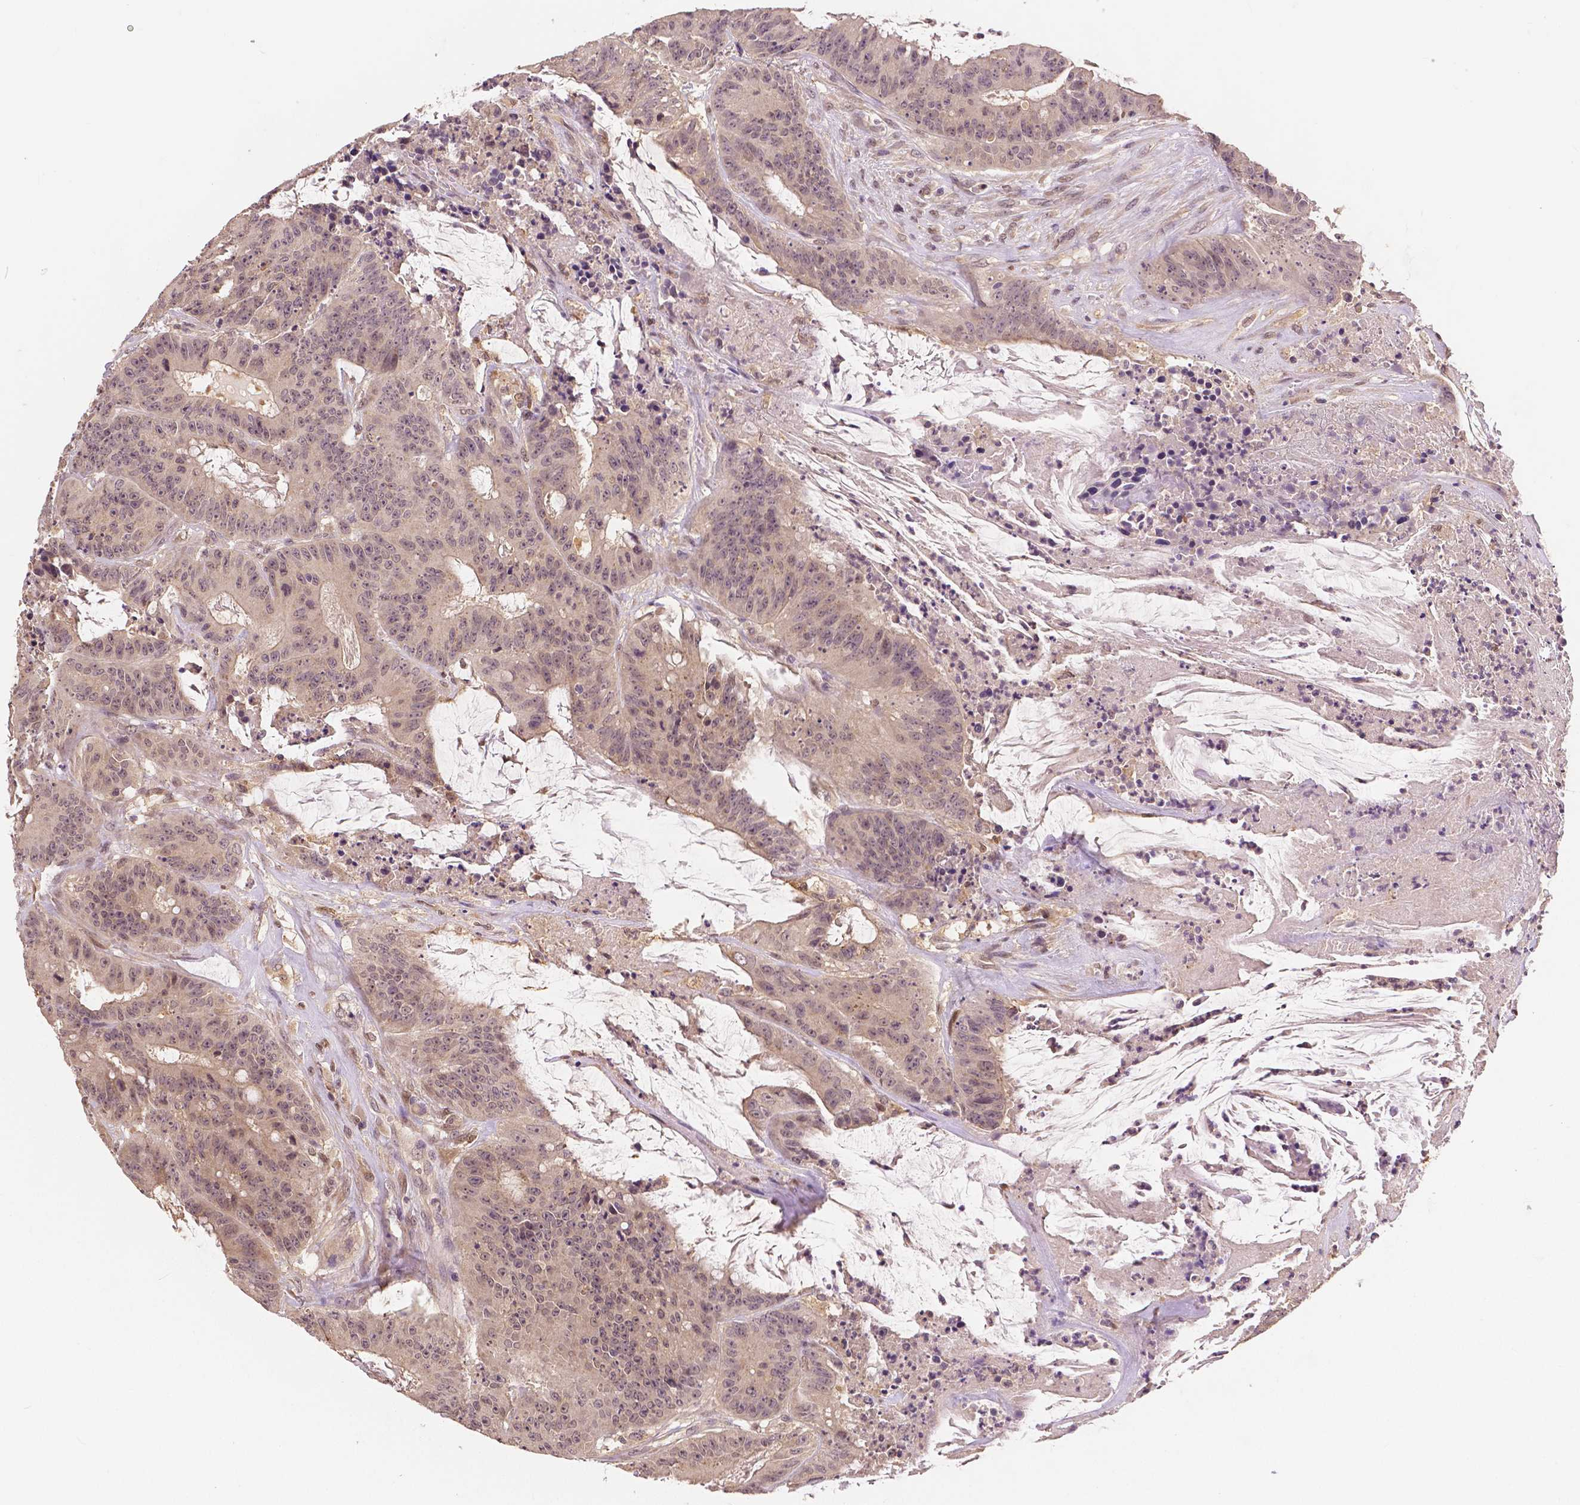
{"staining": {"intensity": "weak", "quantity": ">75%", "location": "cytoplasmic/membranous,nuclear"}, "tissue": "colorectal cancer", "cell_type": "Tumor cells", "image_type": "cancer", "snomed": [{"axis": "morphology", "description": "Adenocarcinoma, NOS"}, {"axis": "topography", "description": "Colon"}], "caption": "IHC micrograph of neoplastic tissue: human colorectal cancer stained using IHC exhibits low levels of weak protein expression localized specifically in the cytoplasmic/membranous and nuclear of tumor cells, appearing as a cytoplasmic/membranous and nuclear brown color.", "gene": "MAP1LC3B", "patient": {"sex": "male", "age": 33}}